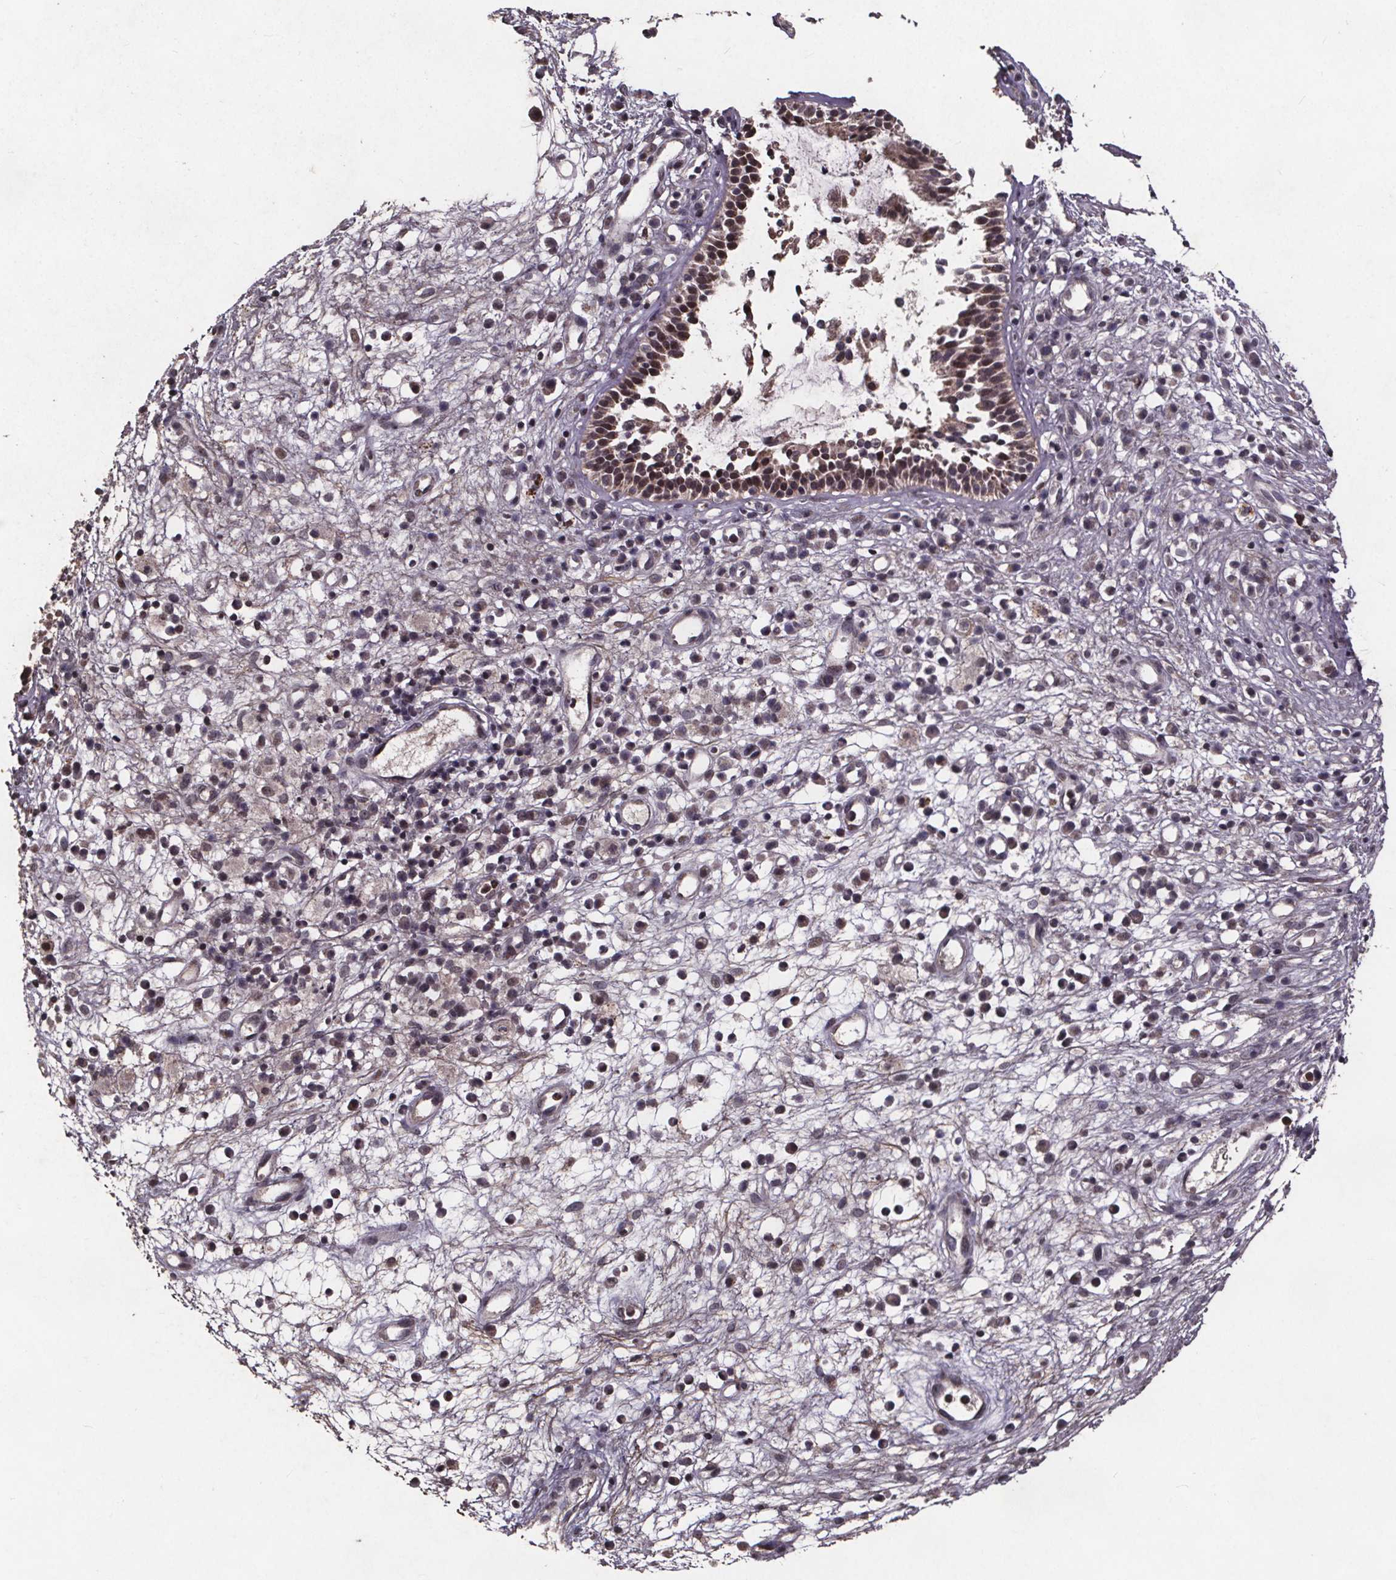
{"staining": {"intensity": "moderate", "quantity": "25%-75%", "location": "cytoplasmic/membranous,nuclear"}, "tissue": "nasopharynx", "cell_type": "Respiratory epithelial cells", "image_type": "normal", "snomed": [{"axis": "morphology", "description": "Normal tissue, NOS"}, {"axis": "topography", "description": "Nasopharynx"}], "caption": "The micrograph demonstrates staining of normal nasopharynx, revealing moderate cytoplasmic/membranous,nuclear protein positivity (brown color) within respiratory epithelial cells. Immunohistochemistry stains the protein in brown and the nuclei are stained blue.", "gene": "GPX3", "patient": {"sex": "male", "age": 77}}